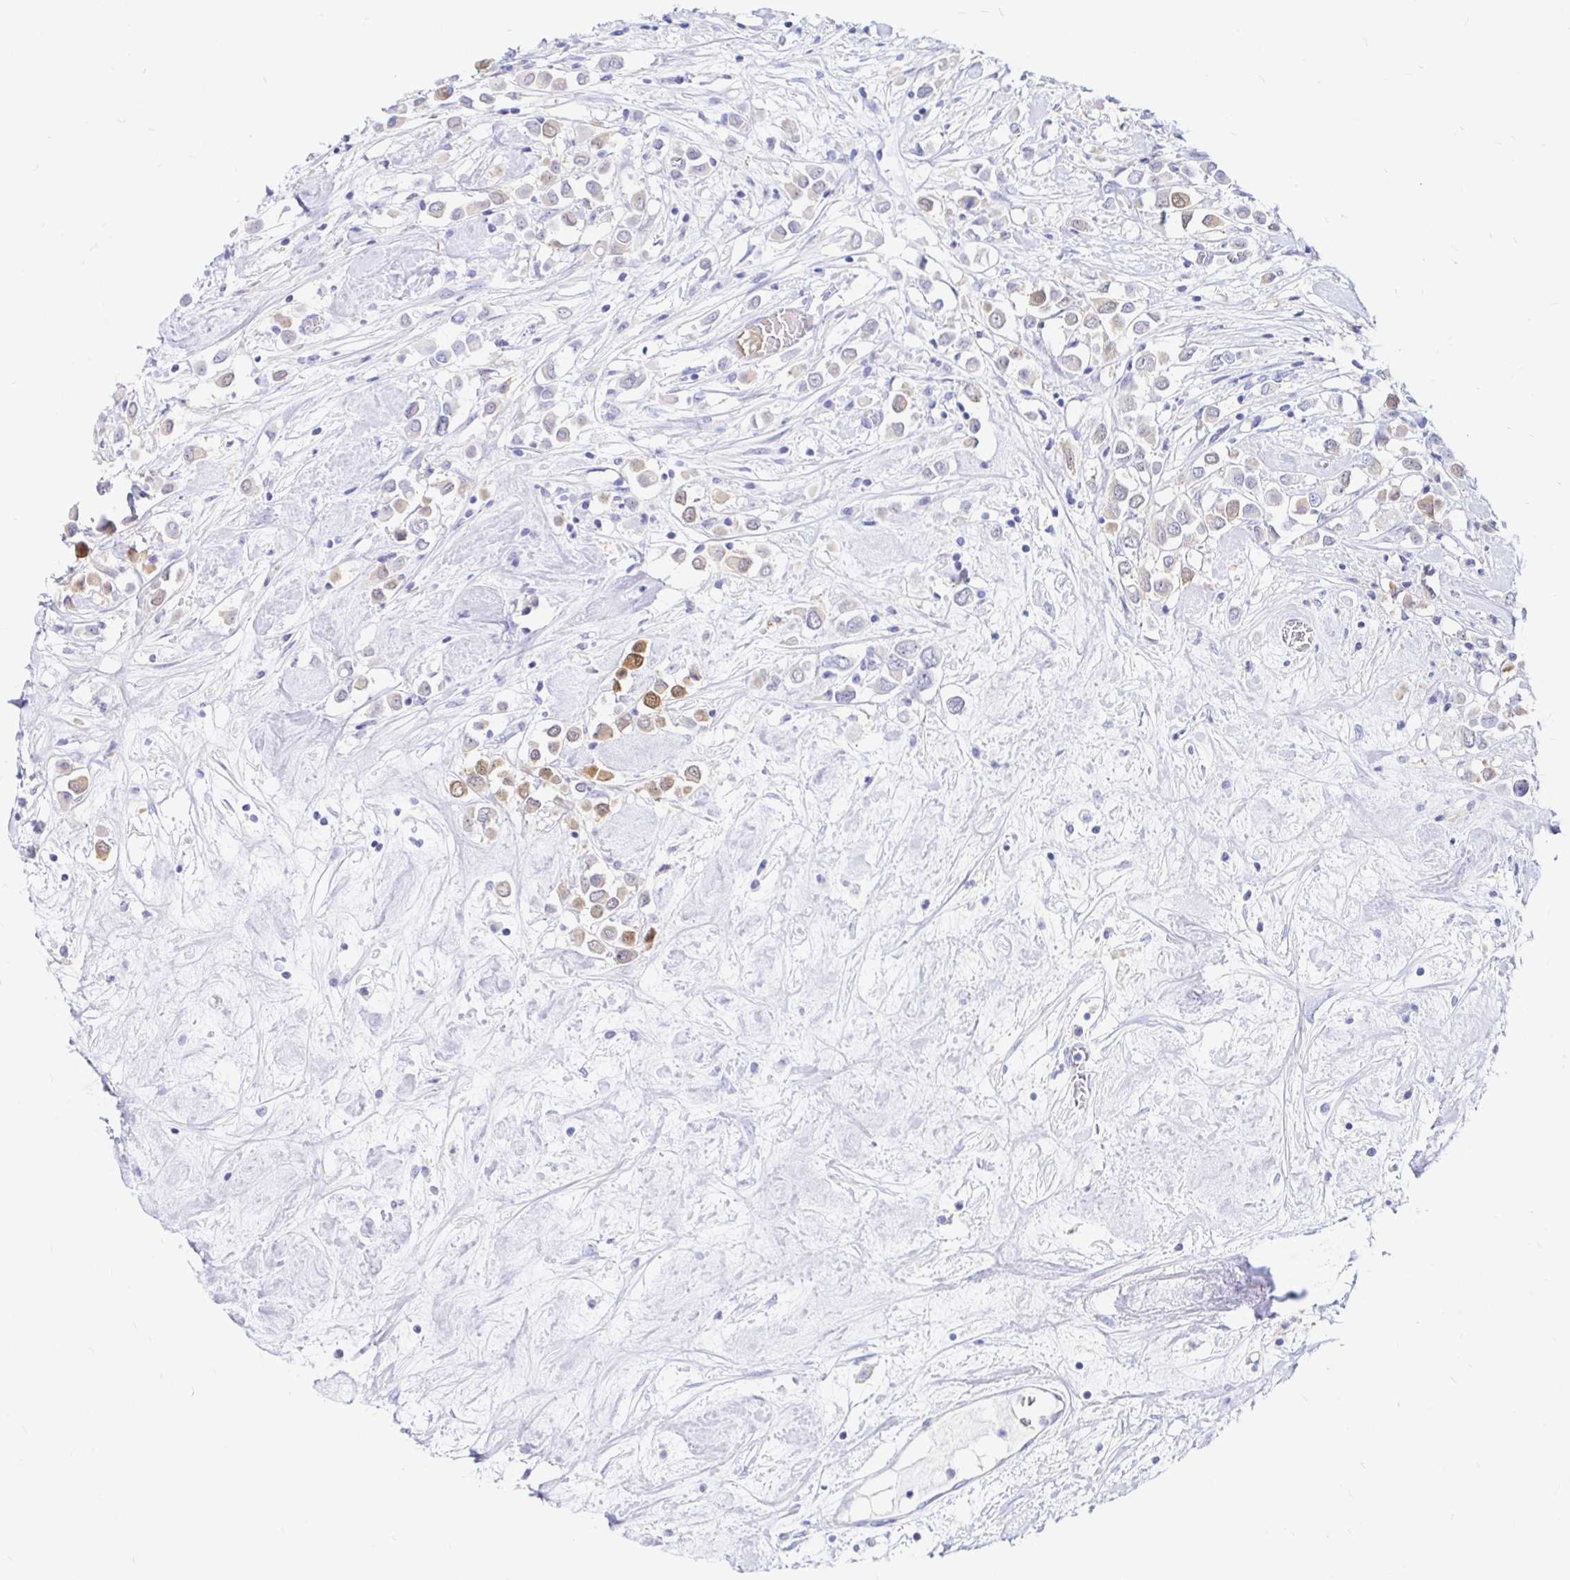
{"staining": {"intensity": "moderate", "quantity": "<25%", "location": "cytoplasmic/membranous"}, "tissue": "breast cancer", "cell_type": "Tumor cells", "image_type": "cancer", "snomed": [{"axis": "morphology", "description": "Duct carcinoma"}, {"axis": "topography", "description": "Breast"}], "caption": "High-power microscopy captured an immunohistochemistry histopathology image of infiltrating ductal carcinoma (breast), revealing moderate cytoplasmic/membranous expression in approximately <25% of tumor cells. (IHC, brightfield microscopy, high magnification).", "gene": "PPP1R1B", "patient": {"sex": "female", "age": 61}}